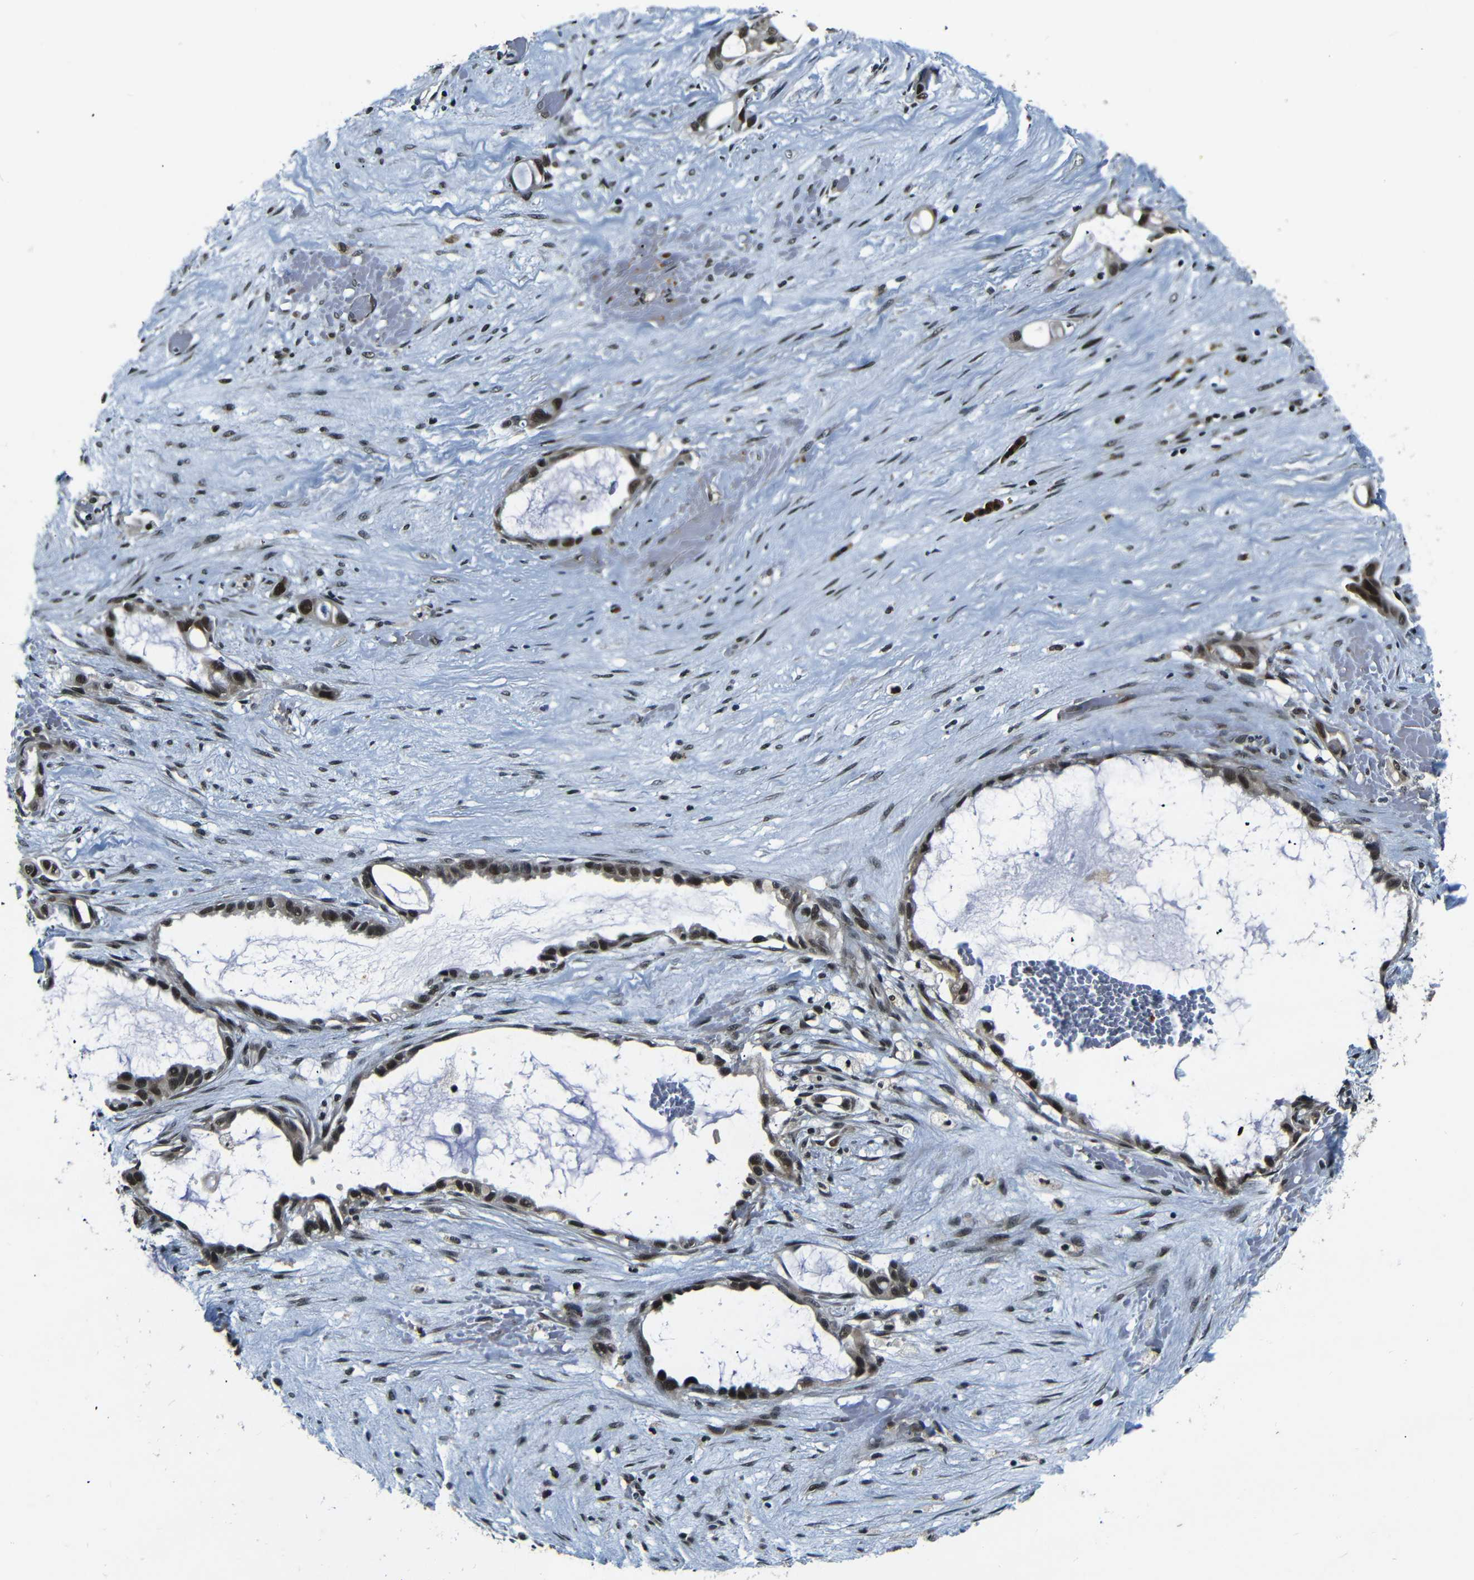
{"staining": {"intensity": "strong", "quantity": ">75%", "location": "nuclear"}, "tissue": "liver cancer", "cell_type": "Tumor cells", "image_type": "cancer", "snomed": [{"axis": "morphology", "description": "Cholangiocarcinoma"}, {"axis": "topography", "description": "Liver"}], "caption": "This is an image of immunohistochemistry staining of cholangiocarcinoma (liver), which shows strong expression in the nuclear of tumor cells.", "gene": "FOXD4", "patient": {"sex": "female", "age": 65}}